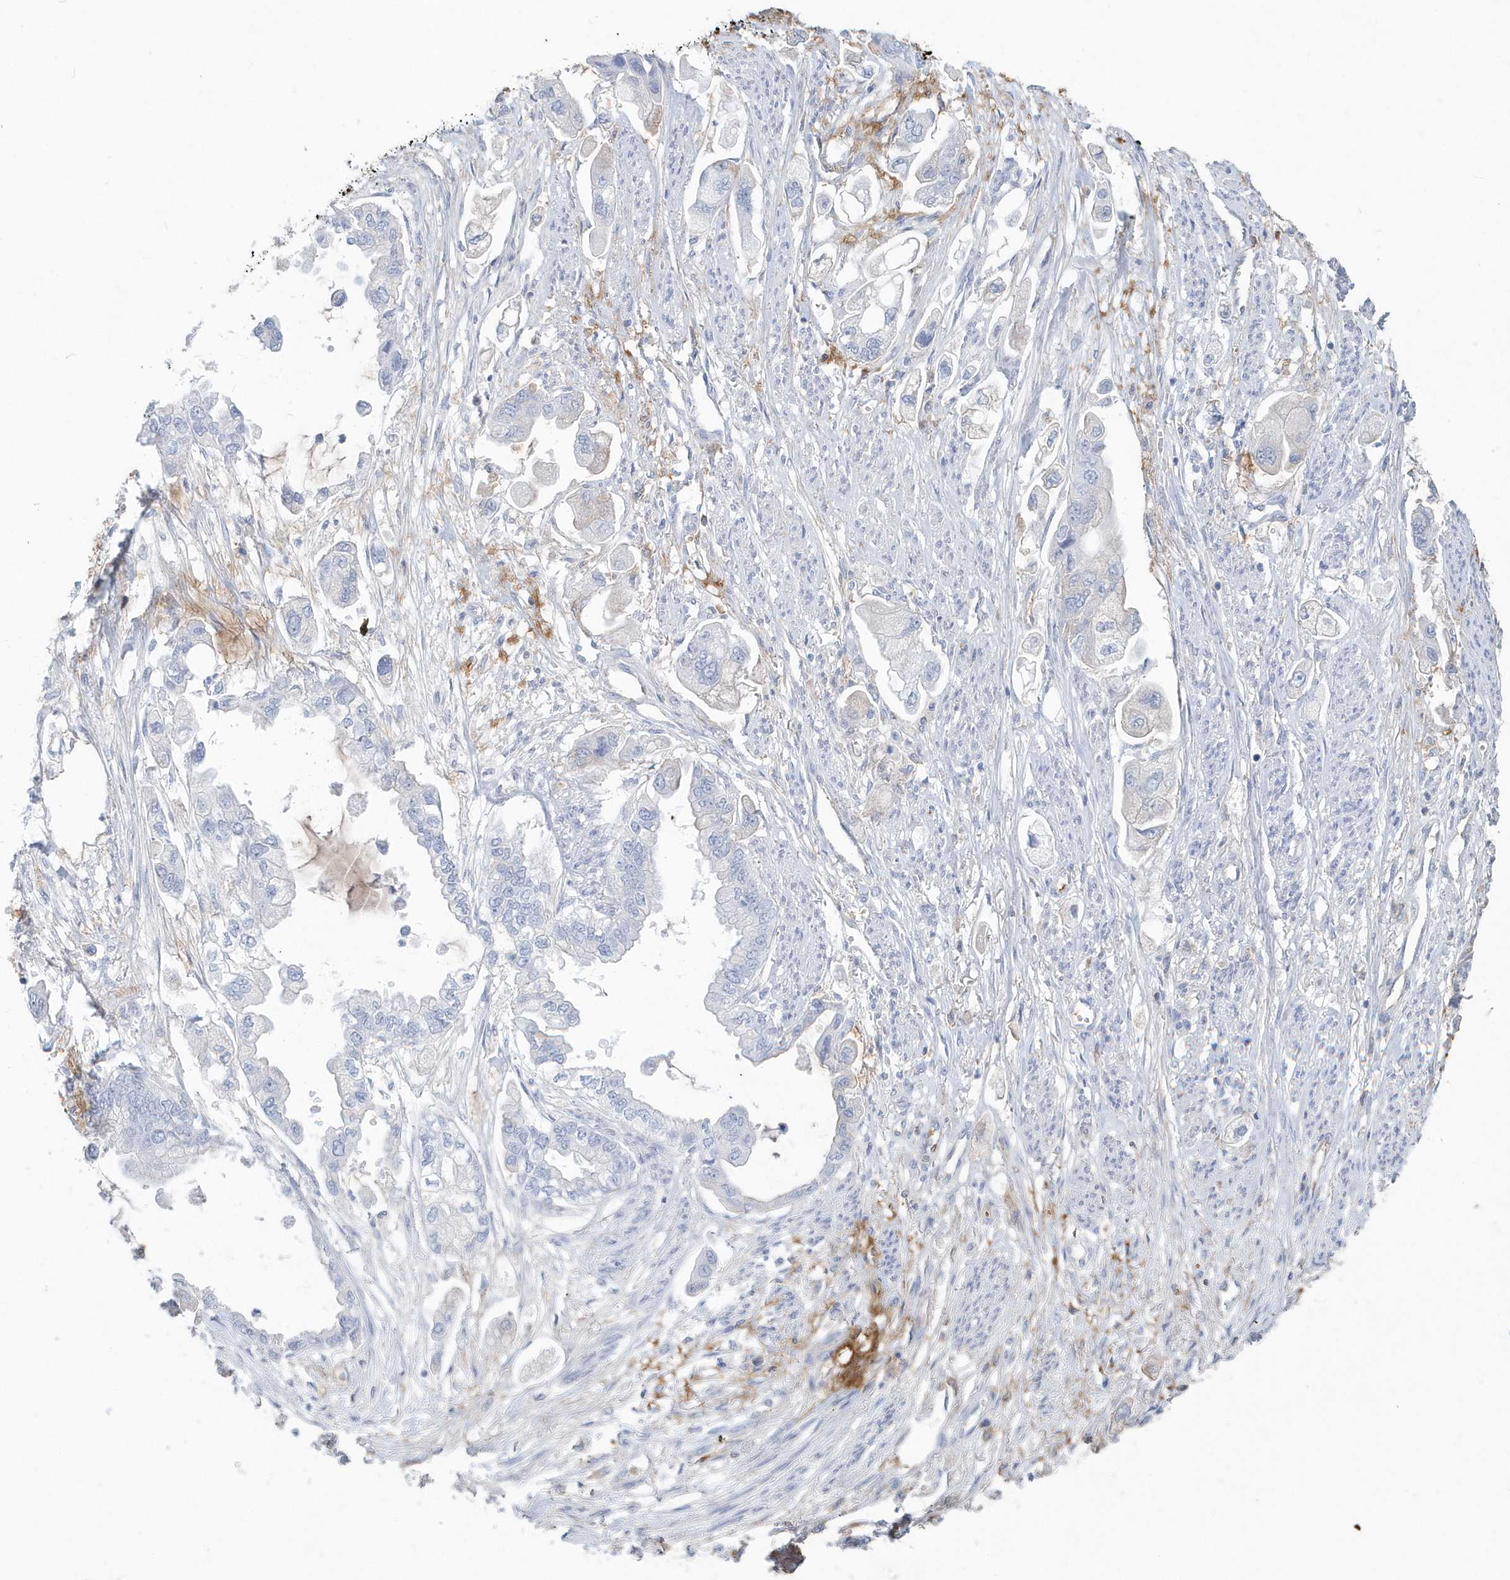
{"staining": {"intensity": "weak", "quantity": "<25%", "location": "cytoplasmic/membranous"}, "tissue": "stomach cancer", "cell_type": "Tumor cells", "image_type": "cancer", "snomed": [{"axis": "morphology", "description": "Adenocarcinoma, NOS"}, {"axis": "topography", "description": "Stomach"}], "caption": "There is no significant expression in tumor cells of stomach cancer (adenocarcinoma).", "gene": "JCHAIN", "patient": {"sex": "male", "age": 62}}